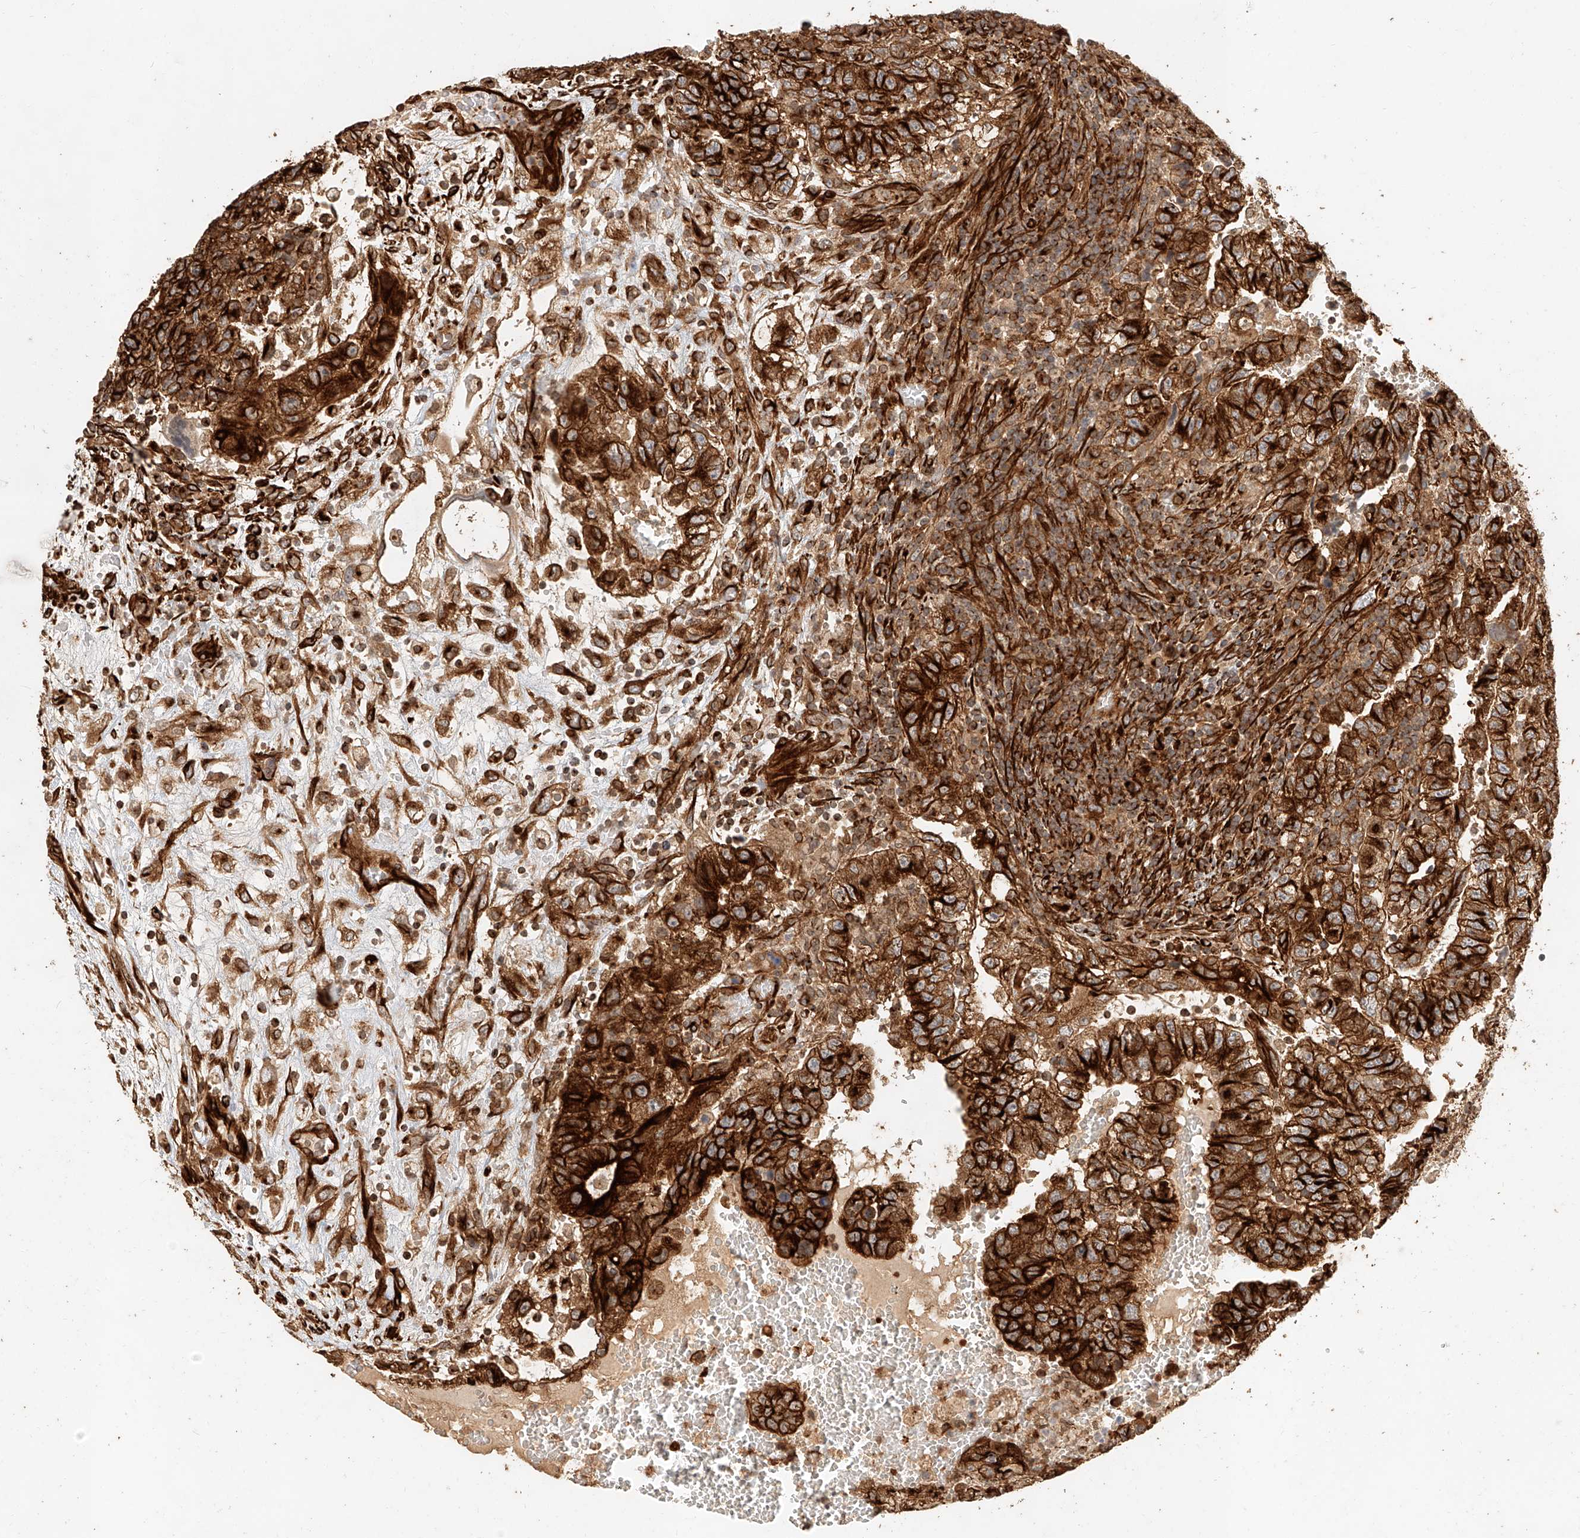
{"staining": {"intensity": "strong", "quantity": ">75%", "location": "cytoplasmic/membranous"}, "tissue": "testis cancer", "cell_type": "Tumor cells", "image_type": "cancer", "snomed": [{"axis": "morphology", "description": "Carcinoma, Embryonal, NOS"}, {"axis": "topography", "description": "Testis"}], "caption": "The immunohistochemical stain labels strong cytoplasmic/membranous expression in tumor cells of embryonal carcinoma (testis) tissue.", "gene": "NAP1L1", "patient": {"sex": "male", "age": 37}}